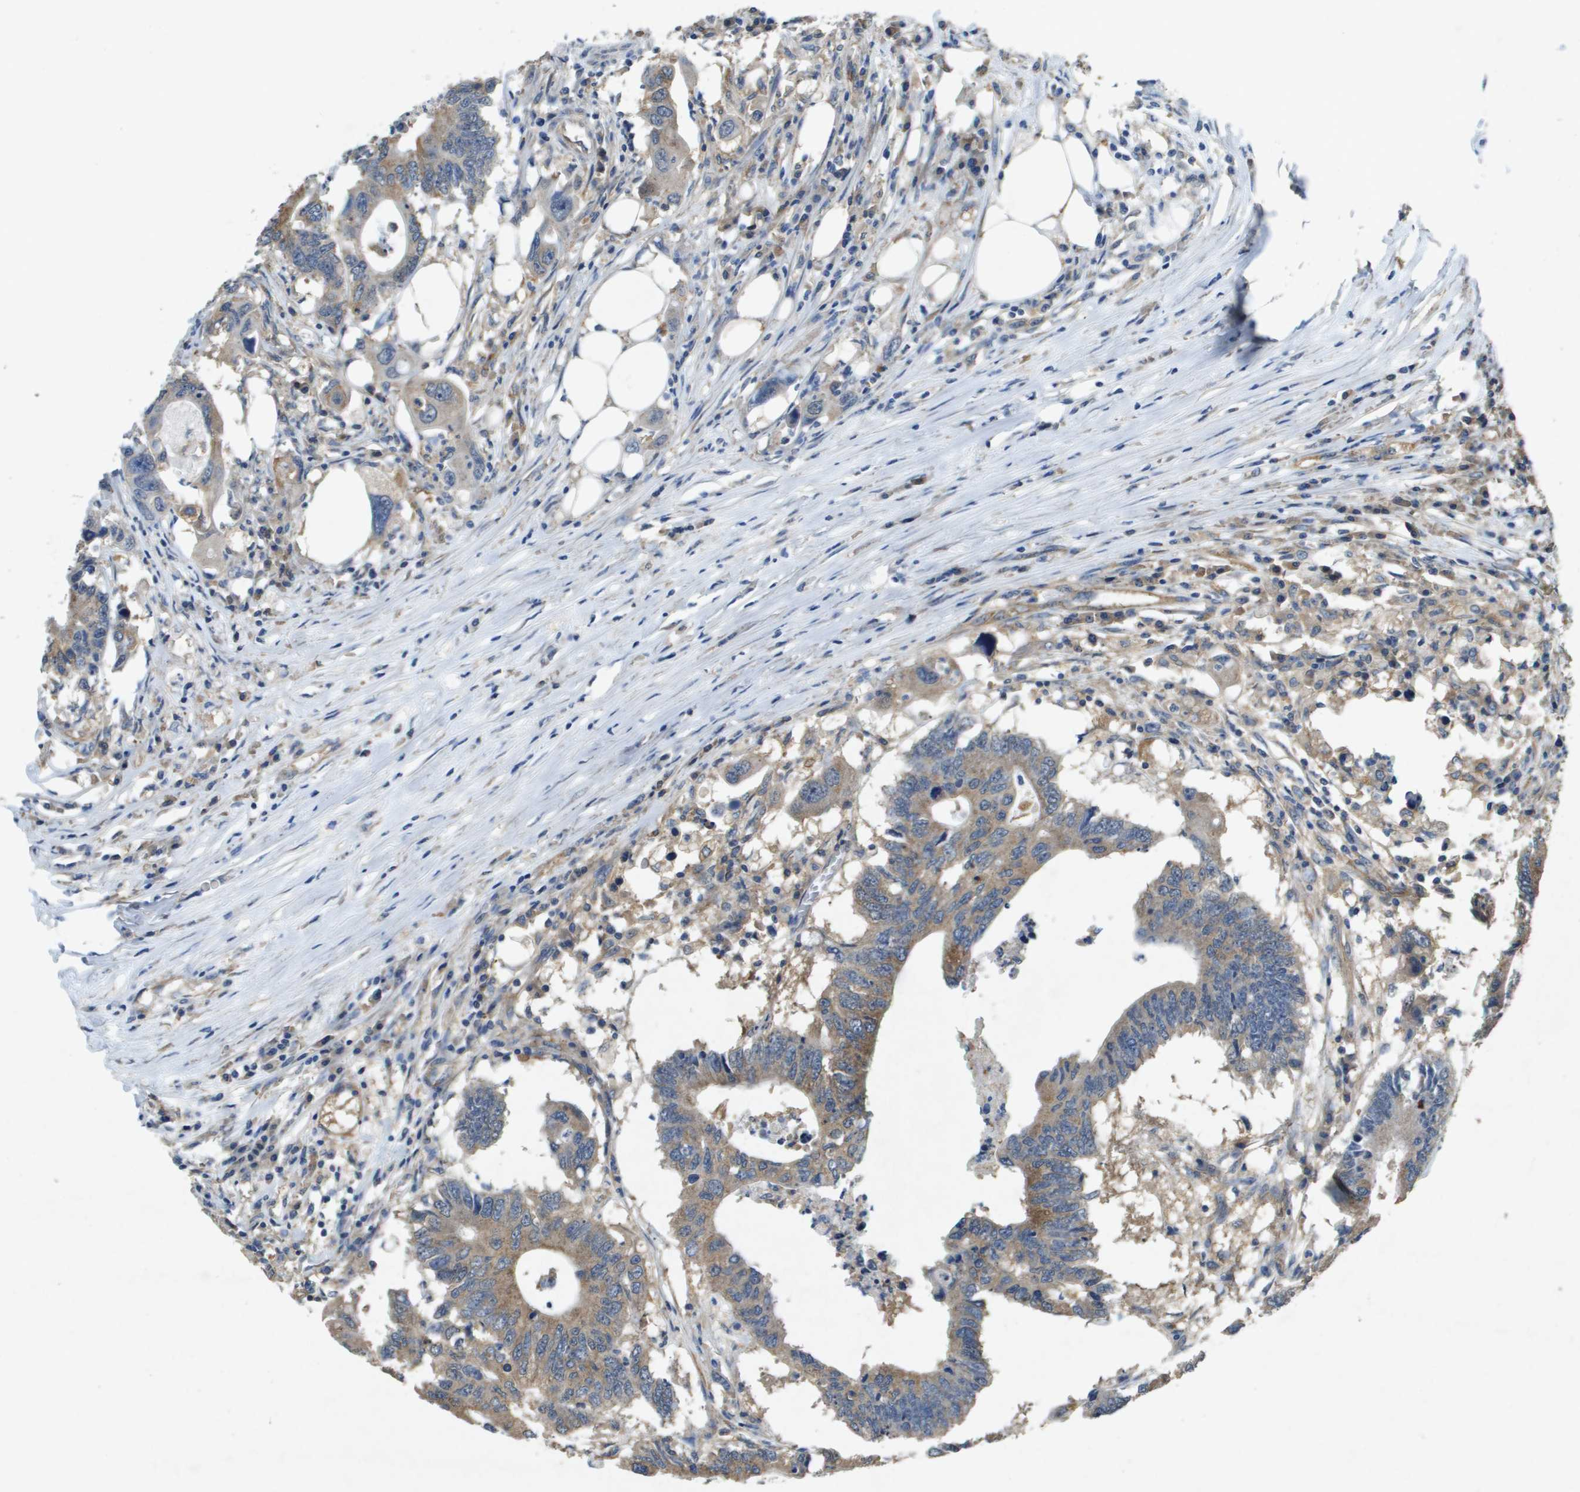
{"staining": {"intensity": "moderate", "quantity": "25%-75%", "location": "cytoplasmic/membranous"}, "tissue": "colorectal cancer", "cell_type": "Tumor cells", "image_type": "cancer", "snomed": [{"axis": "morphology", "description": "Adenocarcinoma, NOS"}, {"axis": "topography", "description": "Colon"}], "caption": "Colorectal cancer stained for a protein reveals moderate cytoplasmic/membranous positivity in tumor cells.", "gene": "PTPRT", "patient": {"sex": "male", "age": 71}}